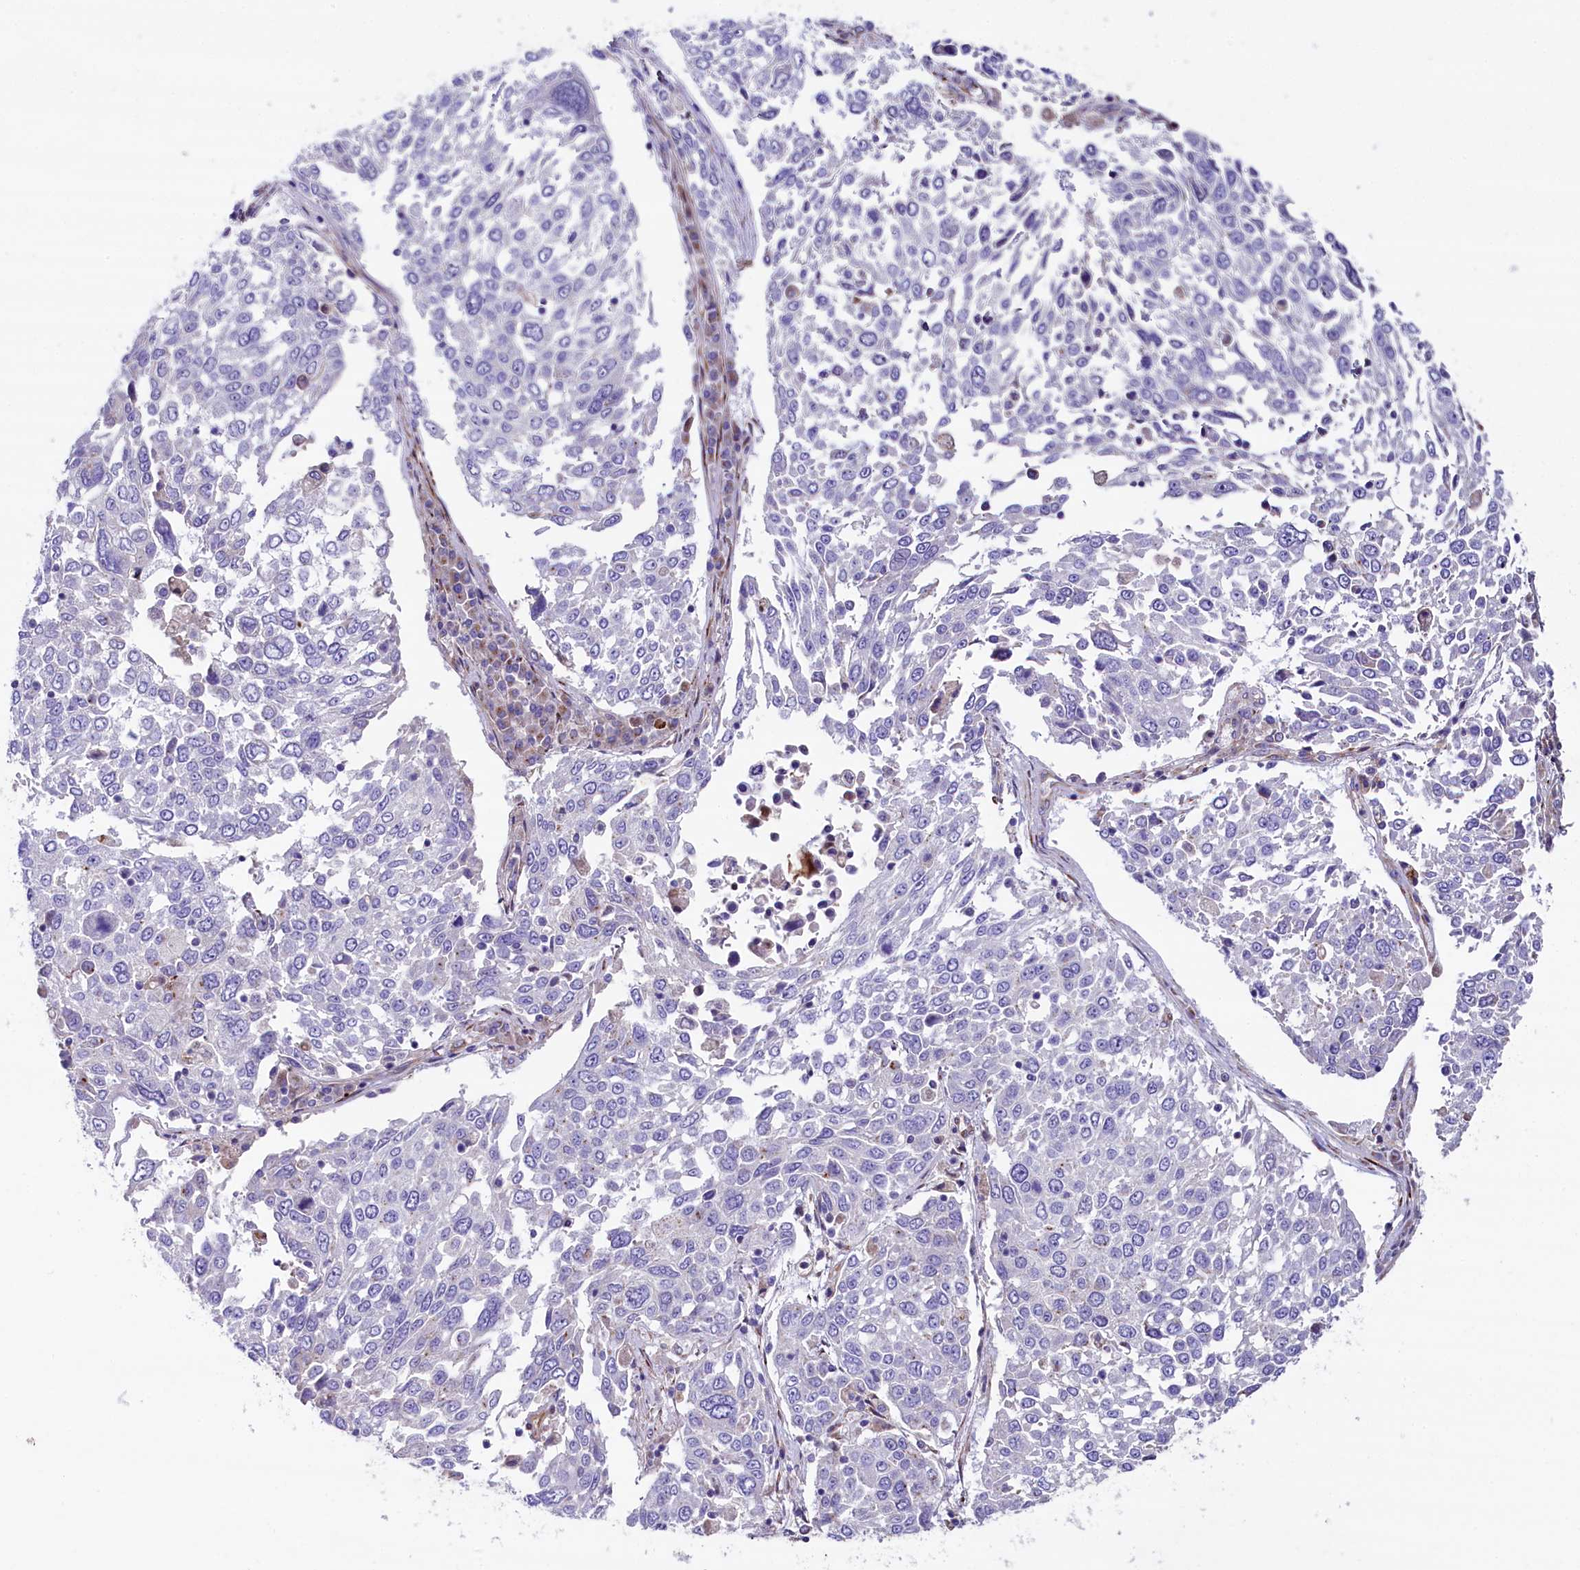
{"staining": {"intensity": "negative", "quantity": "none", "location": "none"}, "tissue": "lung cancer", "cell_type": "Tumor cells", "image_type": "cancer", "snomed": [{"axis": "morphology", "description": "Squamous cell carcinoma, NOS"}, {"axis": "topography", "description": "Lung"}], "caption": "Human lung squamous cell carcinoma stained for a protein using IHC displays no positivity in tumor cells.", "gene": "GPR108", "patient": {"sex": "male", "age": 65}}